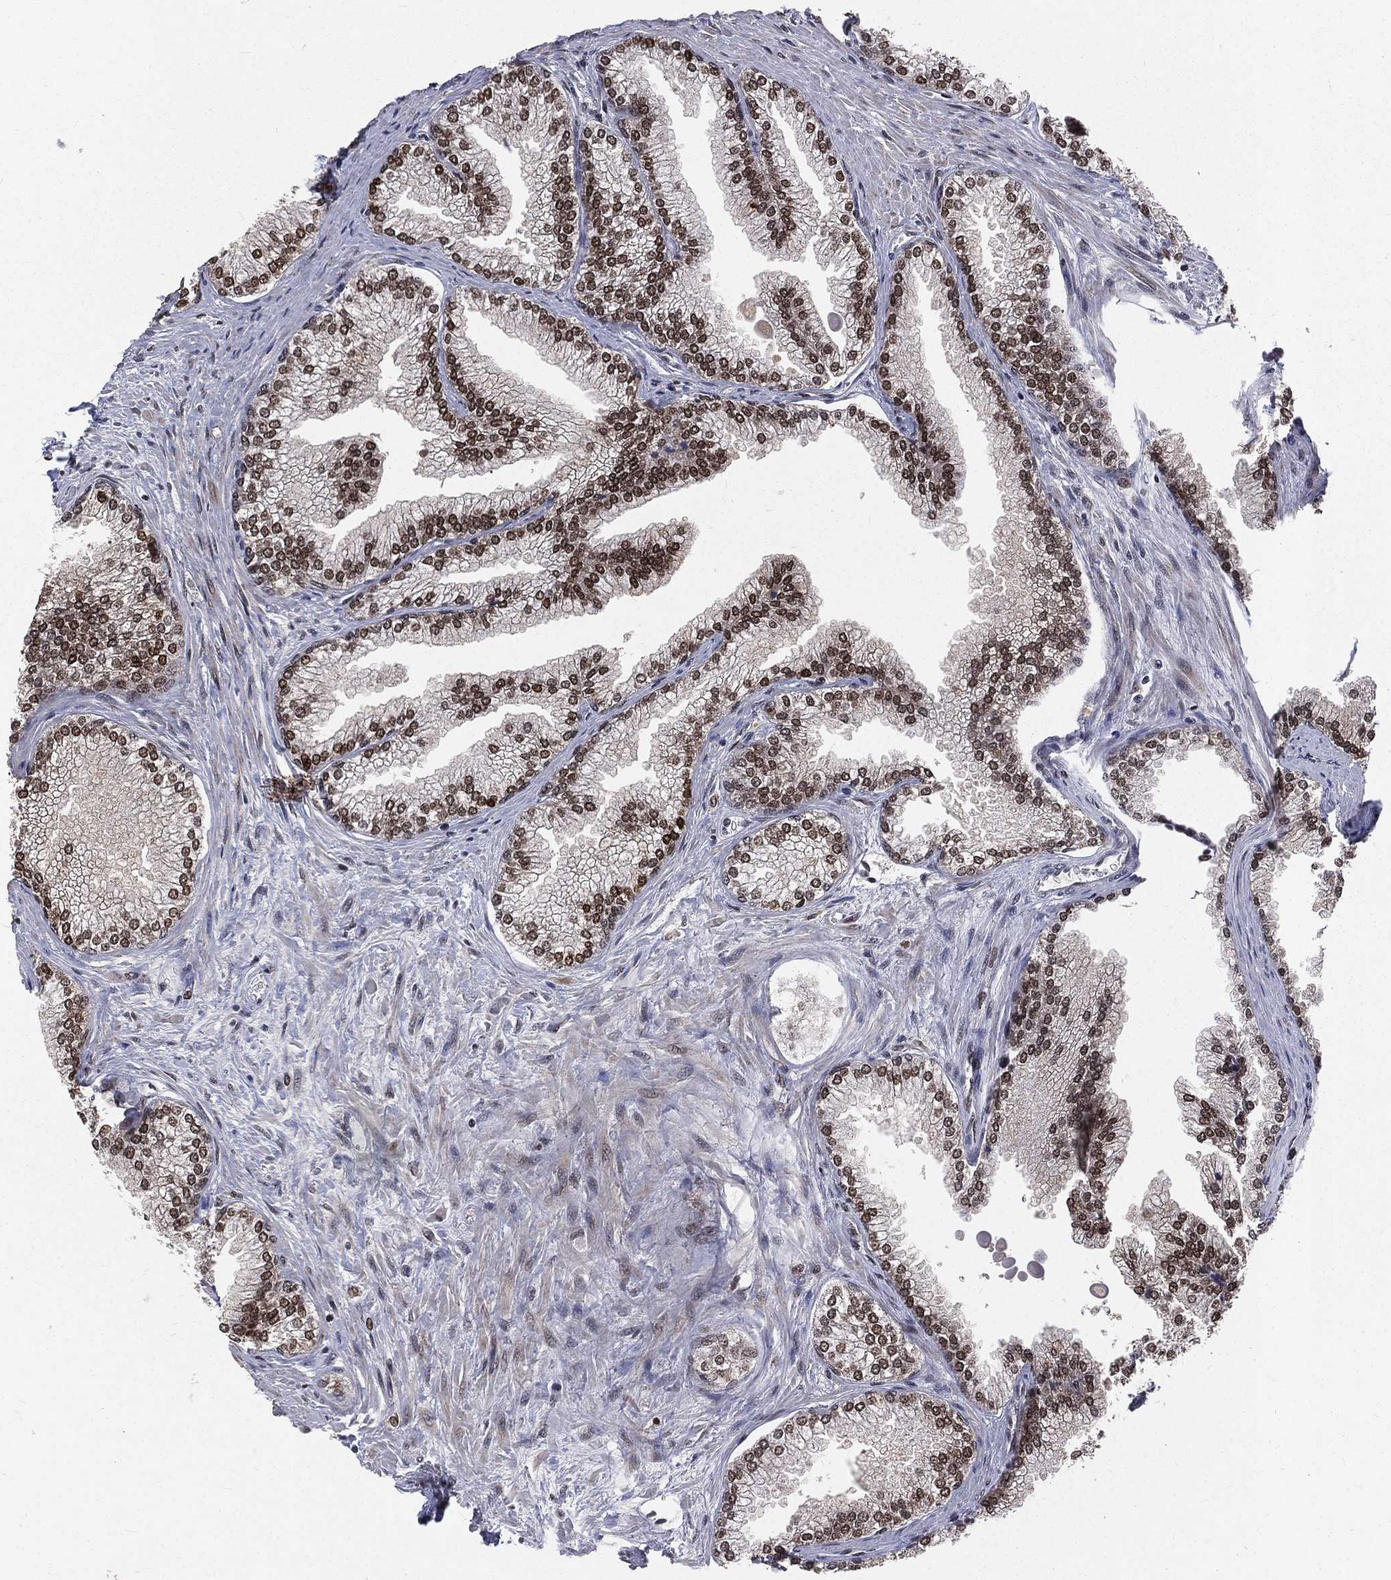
{"staining": {"intensity": "strong", "quantity": ">75%", "location": "nuclear"}, "tissue": "prostate", "cell_type": "Glandular cells", "image_type": "normal", "snomed": [{"axis": "morphology", "description": "Normal tissue, NOS"}, {"axis": "topography", "description": "Prostate"}], "caption": "The image exhibits staining of unremarkable prostate, revealing strong nuclear protein staining (brown color) within glandular cells.", "gene": "POLB", "patient": {"sex": "male", "age": 72}}